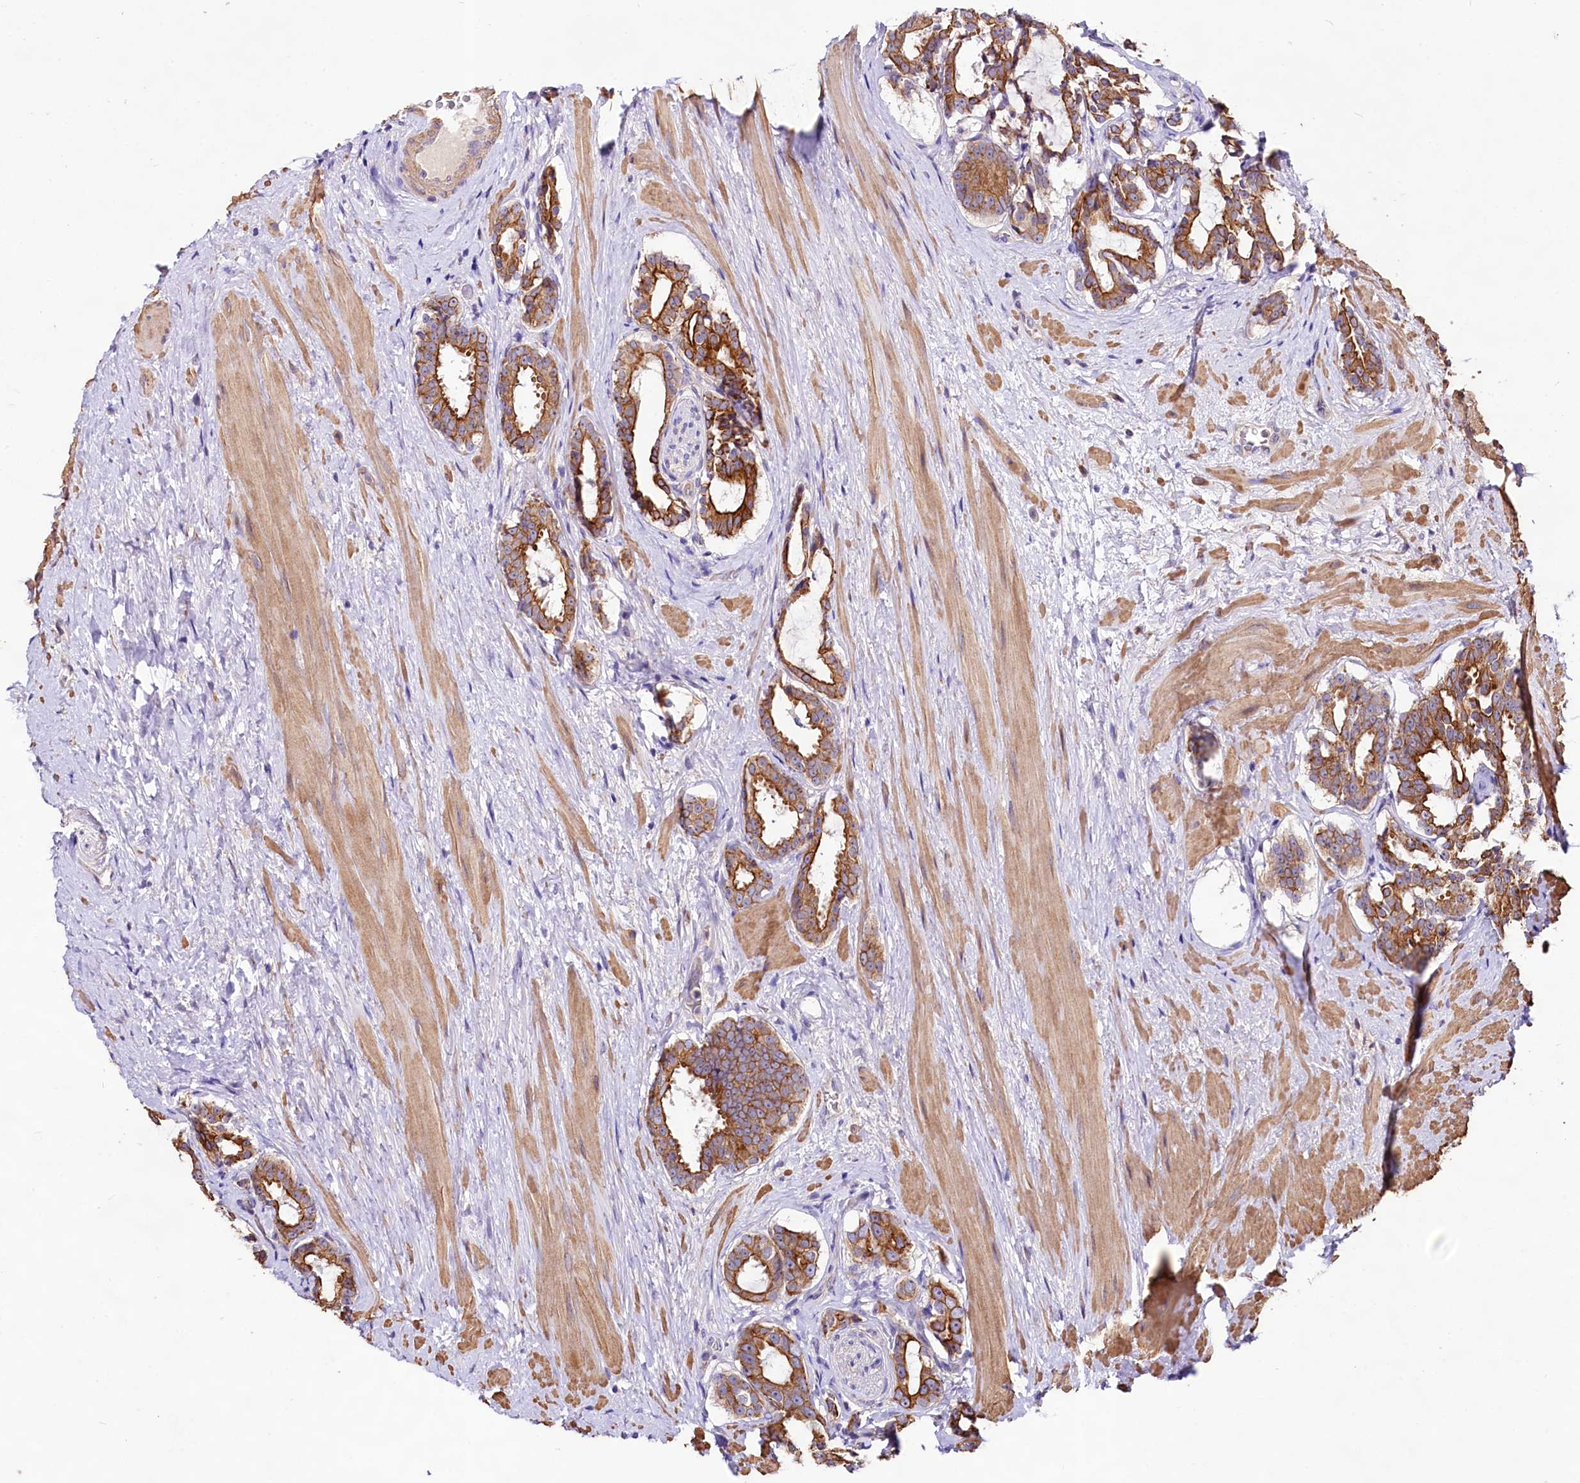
{"staining": {"intensity": "strong", "quantity": ">75%", "location": "cytoplasmic/membranous"}, "tissue": "prostate cancer", "cell_type": "Tumor cells", "image_type": "cancer", "snomed": [{"axis": "morphology", "description": "Adenocarcinoma, High grade"}, {"axis": "topography", "description": "Prostate"}], "caption": "DAB (3,3'-diaminobenzidine) immunohistochemical staining of prostate cancer (adenocarcinoma (high-grade)) displays strong cytoplasmic/membranous protein staining in about >75% of tumor cells.", "gene": "VPS11", "patient": {"sex": "male", "age": 58}}